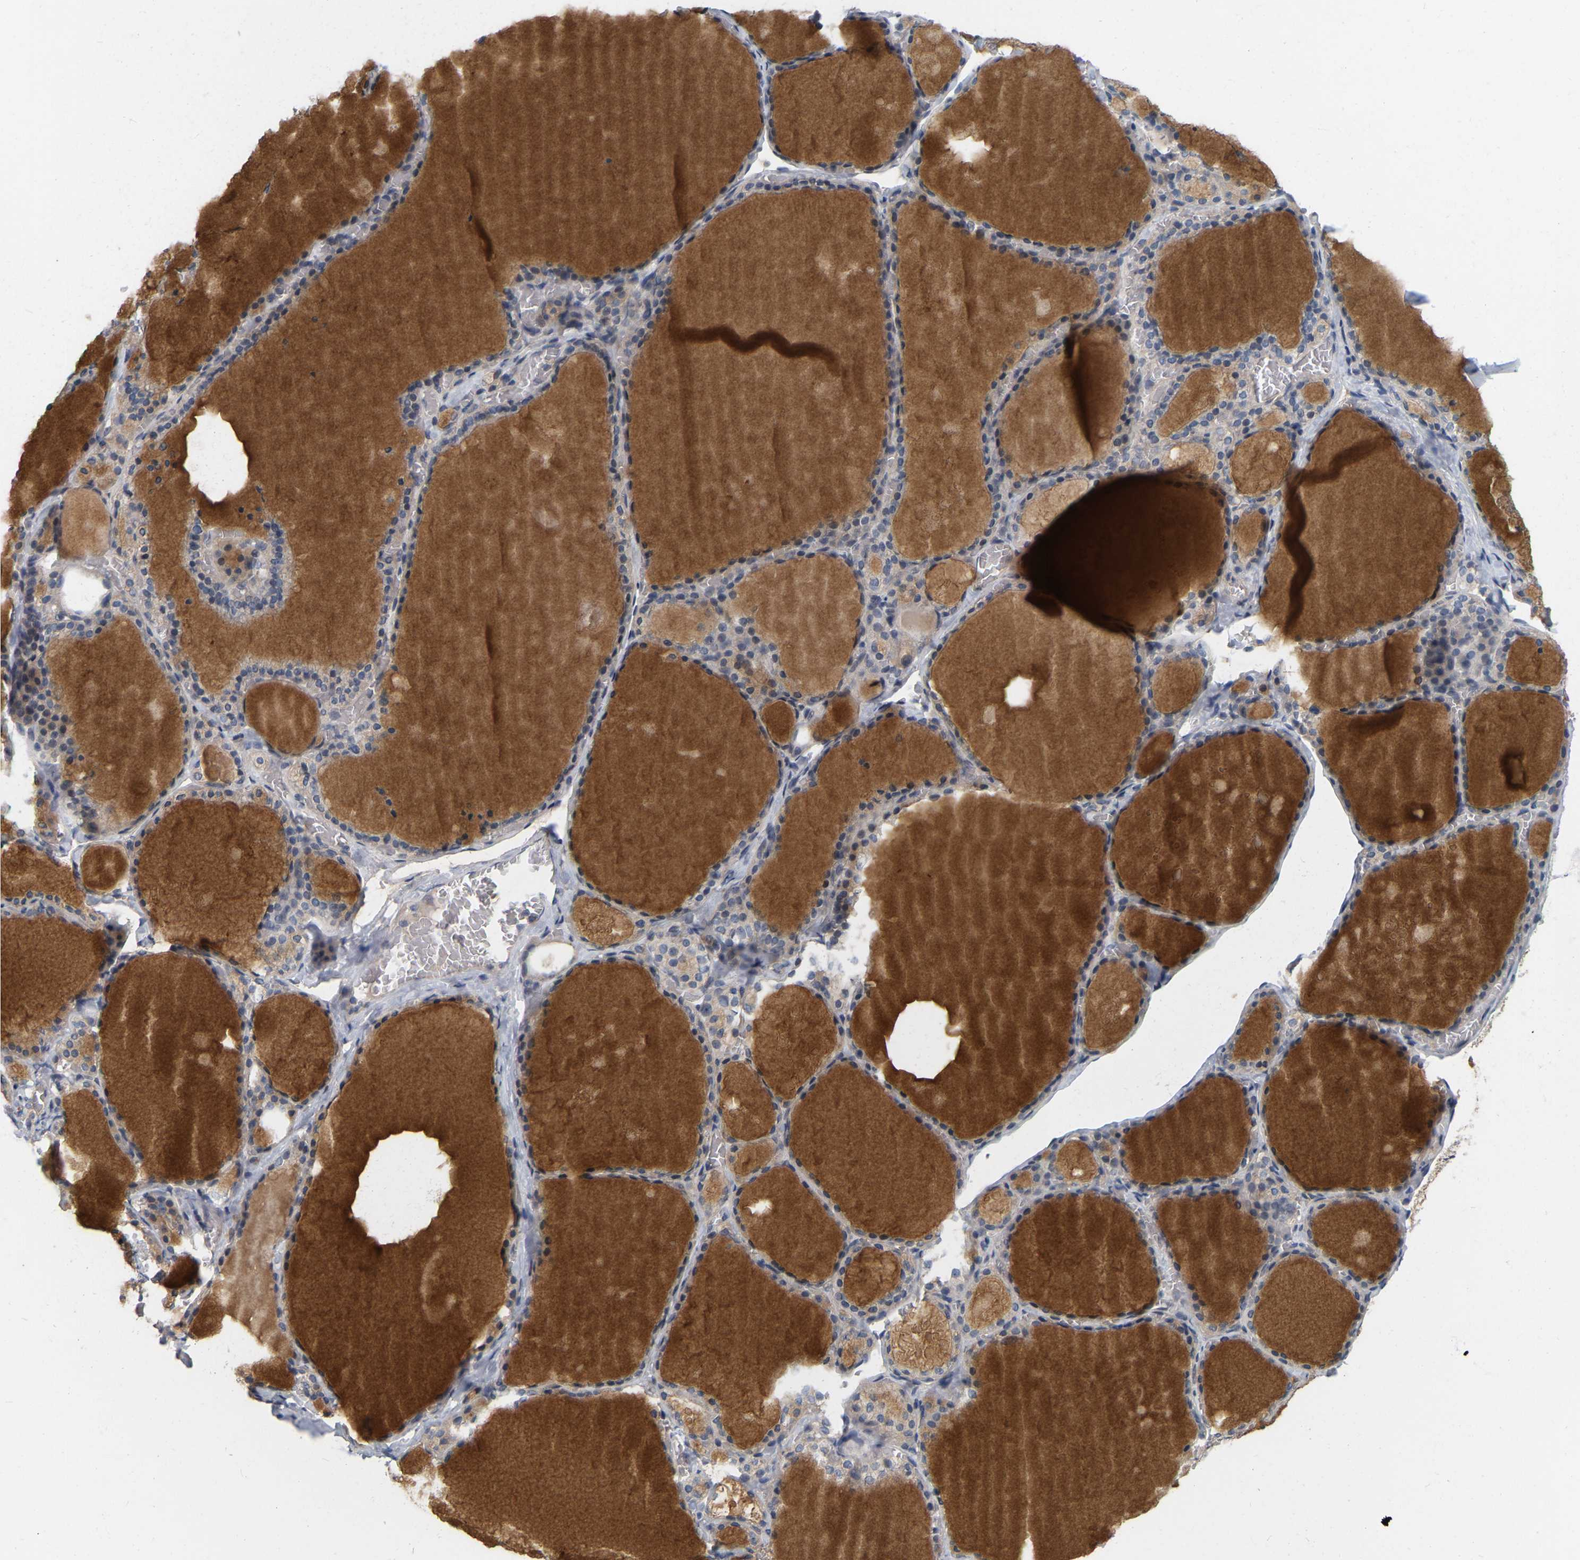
{"staining": {"intensity": "weak", "quantity": "<25%", "location": "cytoplasmic/membranous"}, "tissue": "thyroid gland", "cell_type": "Glandular cells", "image_type": "normal", "snomed": [{"axis": "morphology", "description": "Normal tissue, NOS"}, {"axis": "topography", "description": "Thyroid gland"}], "caption": "Immunohistochemistry (IHC) image of normal thyroid gland stained for a protein (brown), which shows no staining in glandular cells.", "gene": "SSH1", "patient": {"sex": "male", "age": 56}}